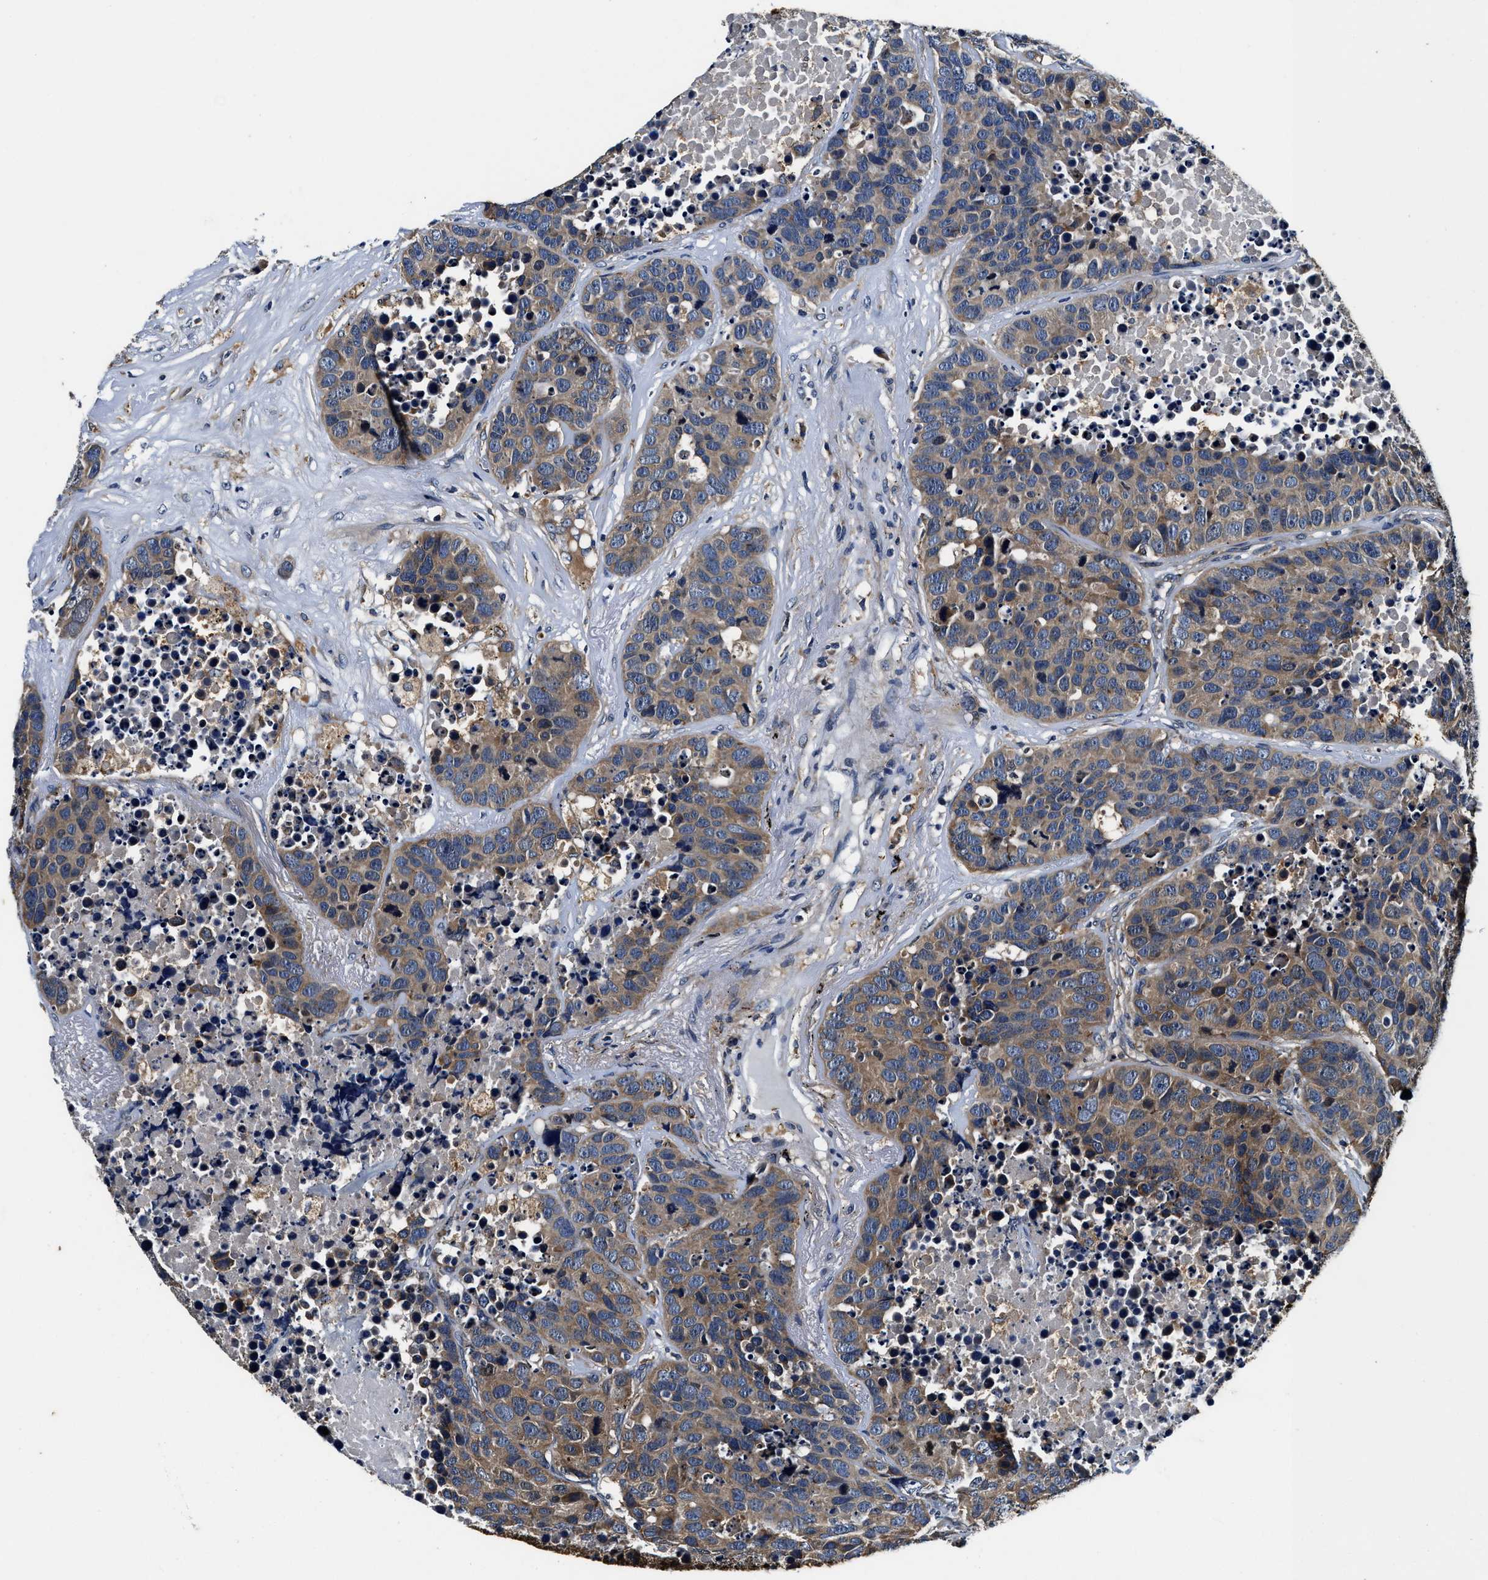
{"staining": {"intensity": "moderate", "quantity": ">75%", "location": "cytoplasmic/membranous"}, "tissue": "carcinoid", "cell_type": "Tumor cells", "image_type": "cancer", "snomed": [{"axis": "morphology", "description": "Carcinoid, malignant, NOS"}, {"axis": "topography", "description": "Lung"}], "caption": "Protein staining of carcinoid tissue exhibits moderate cytoplasmic/membranous positivity in about >75% of tumor cells. The staining is performed using DAB brown chromogen to label protein expression. The nuclei are counter-stained blue using hematoxylin.", "gene": "PI4KB", "patient": {"sex": "male", "age": 60}}